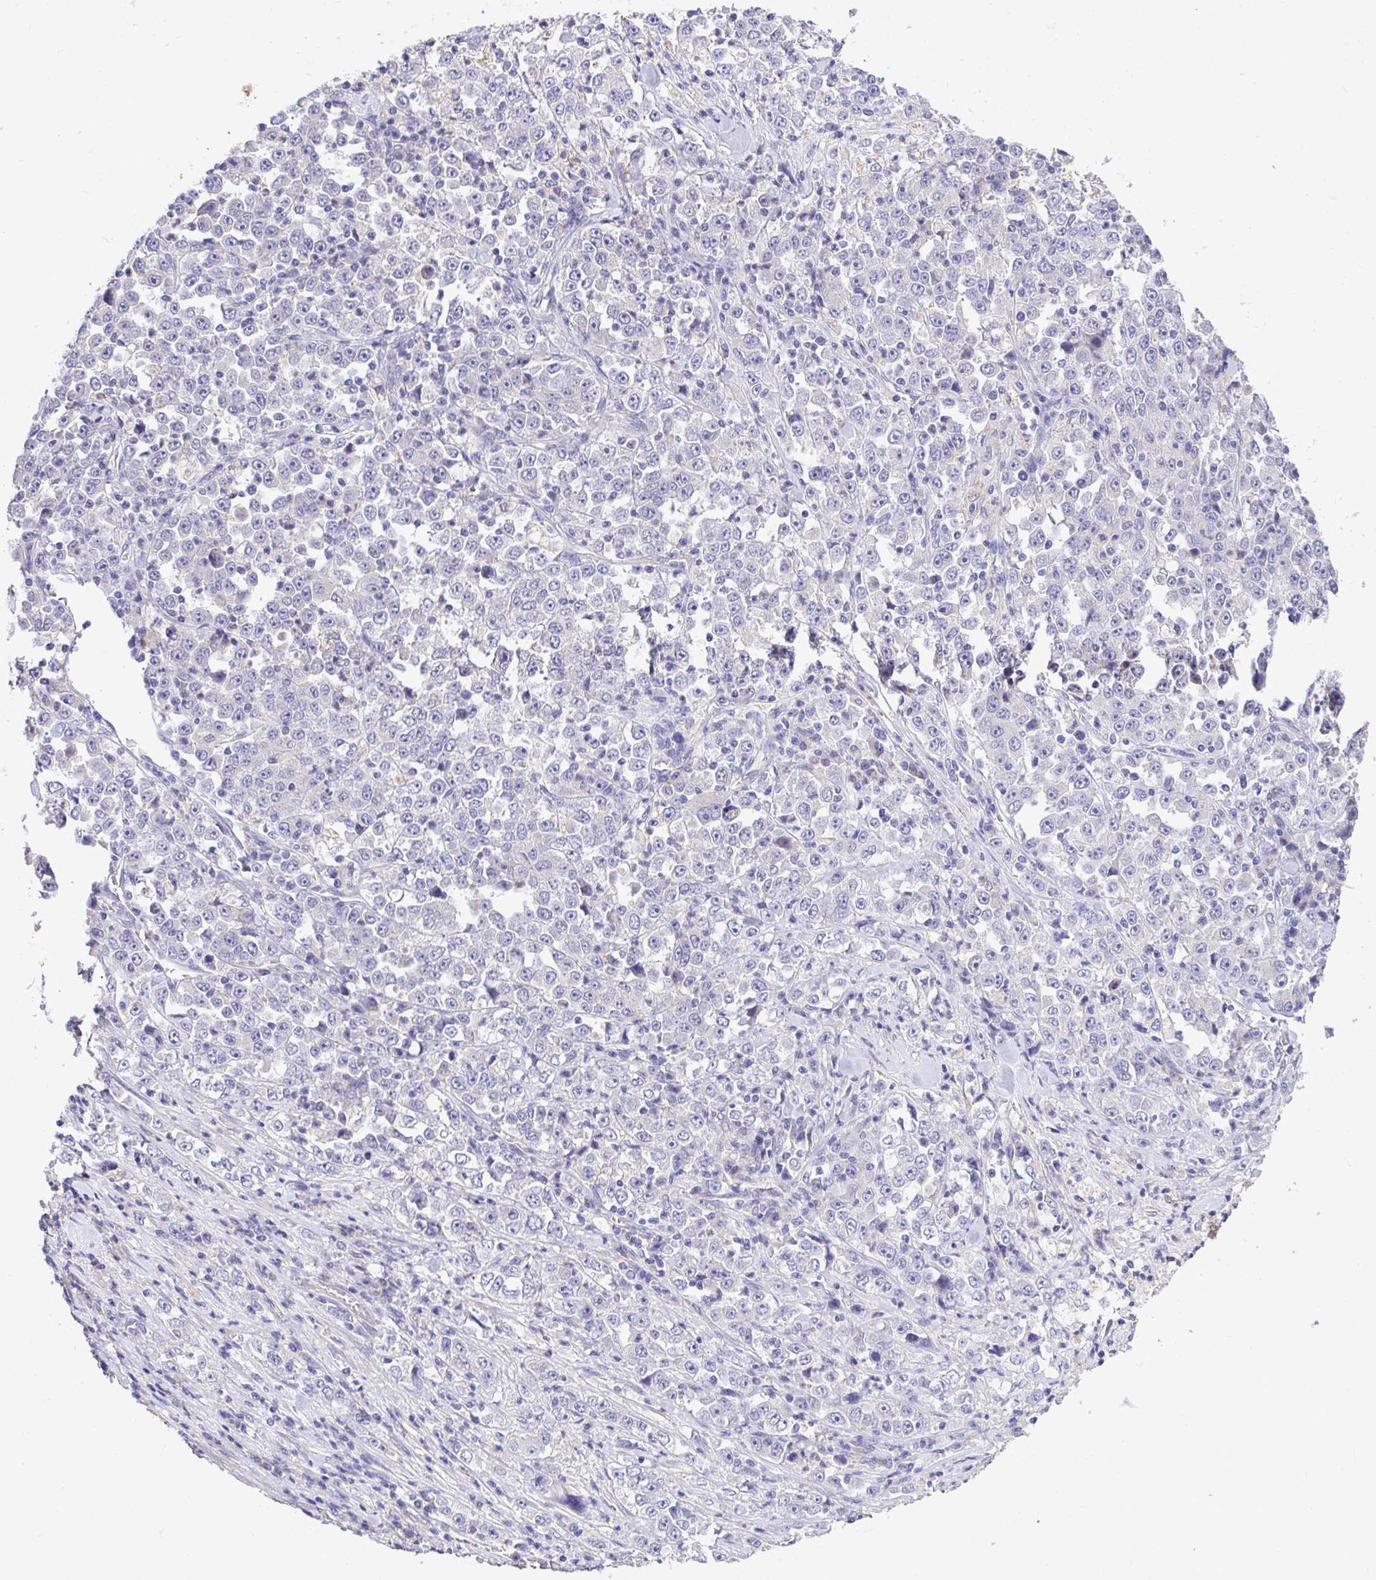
{"staining": {"intensity": "negative", "quantity": "none", "location": "none"}, "tissue": "stomach cancer", "cell_type": "Tumor cells", "image_type": "cancer", "snomed": [{"axis": "morphology", "description": "Normal tissue, NOS"}, {"axis": "morphology", "description": "Adenocarcinoma, NOS"}, {"axis": "topography", "description": "Stomach, upper"}, {"axis": "topography", "description": "Stomach"}], "caption": "Immunohistochemistry (IHC) of stomach cancer (adenocarcinoma) shows no expression in tumor cells.", "gene": "MPC2", "patient": {"sex": "male", "age": 59}}